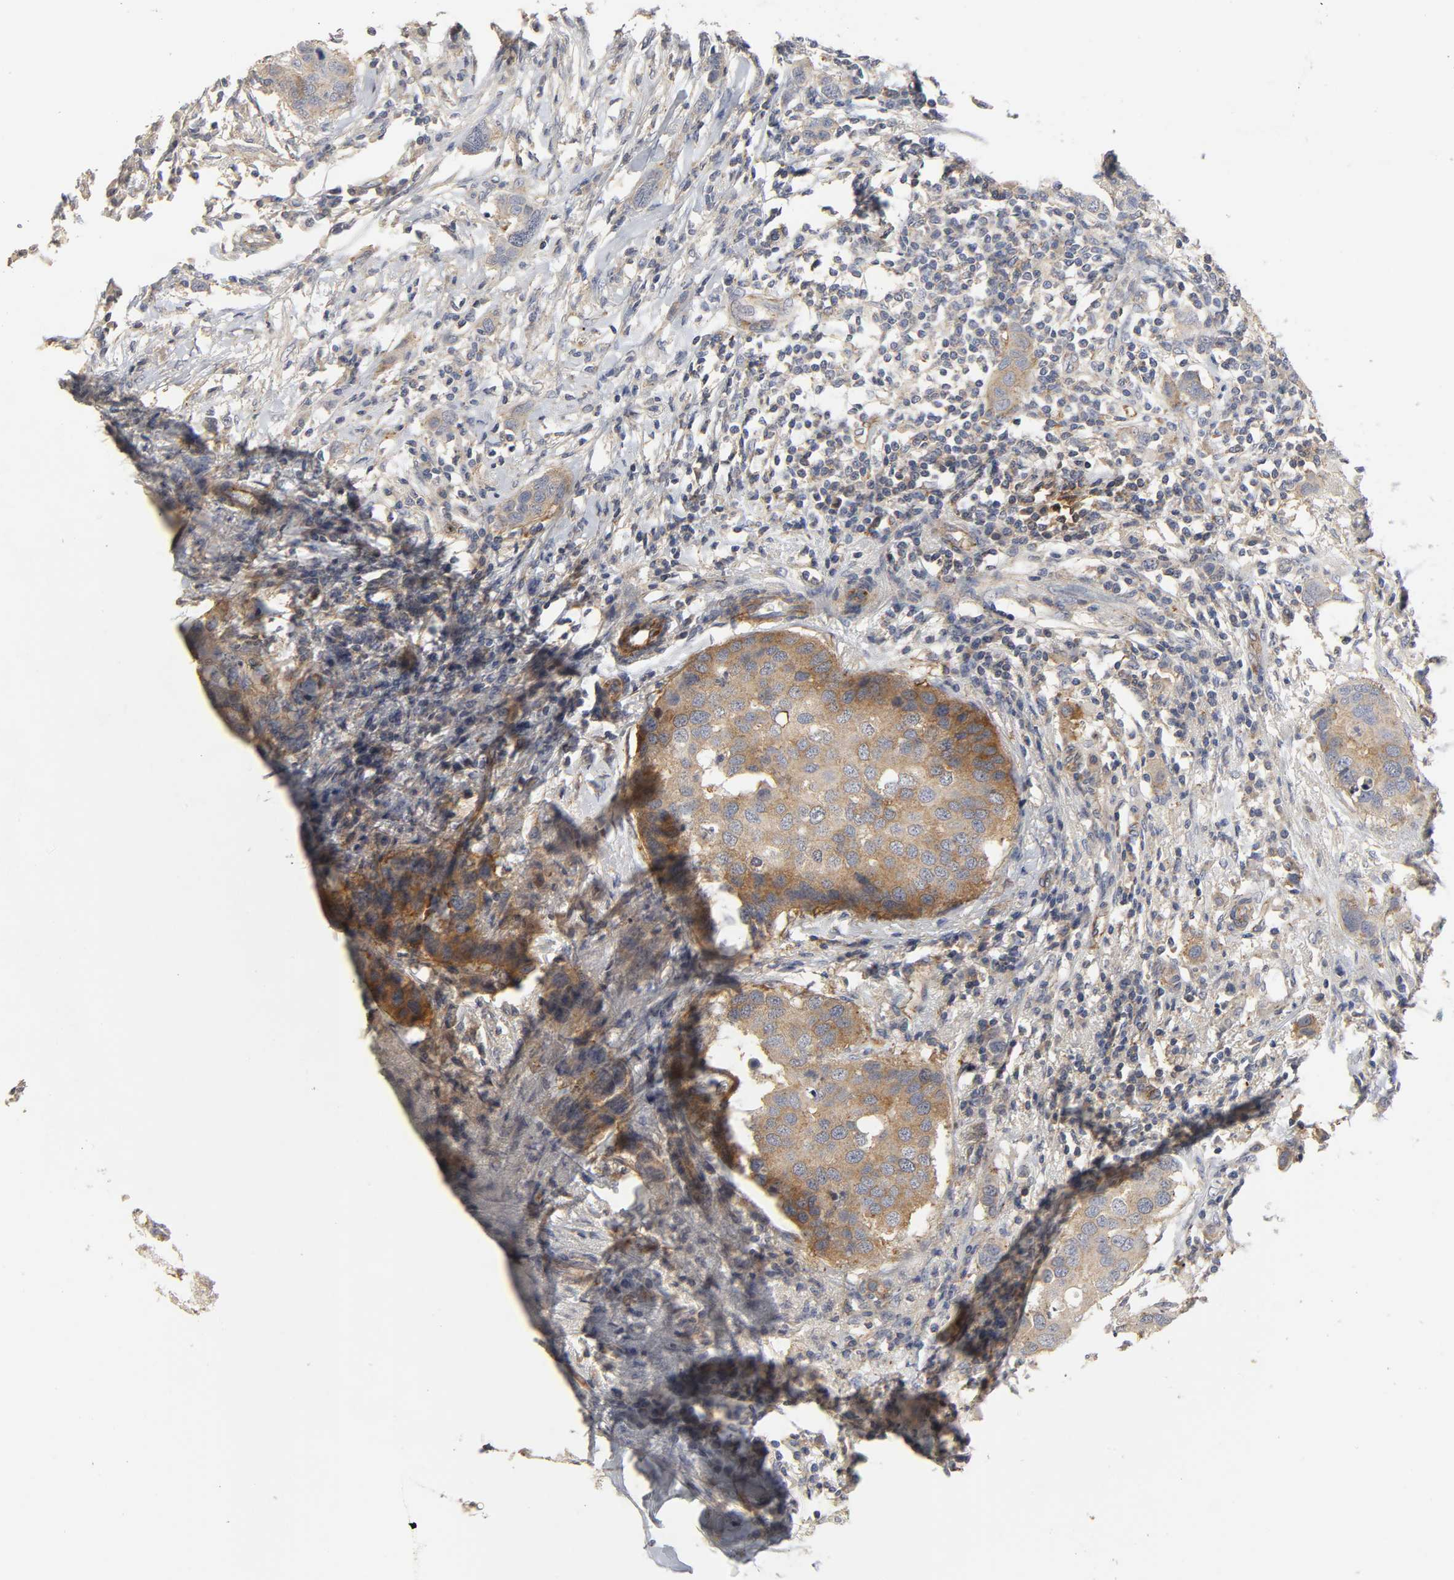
{"staining": {"intensity": "moderate", "quantity": ">75%", "location": "cytoplasmic/membranous"}, "tissue": "breast cancer", "cell_type": "Tumor cells", "image_type": "cancer", "snomed": [{"axis": "morphology", "description": "Duct carcinoma"}, {"axis": "topography", "description": "Breast"}], "caption": "IHC histopathology image of neoplastic tissue: human invasive ductal carcinoma (breast) stained using immunohistochemistry (IHC) exhibits medium levels of moderate protein expression localized specifically in the cytoplasmic/membranous of tumor cells, appearing as a cytoplasmic/membranous brown color.", "gene": "SH3GLB1", "patient": {"sex": "female", "age": 50}}